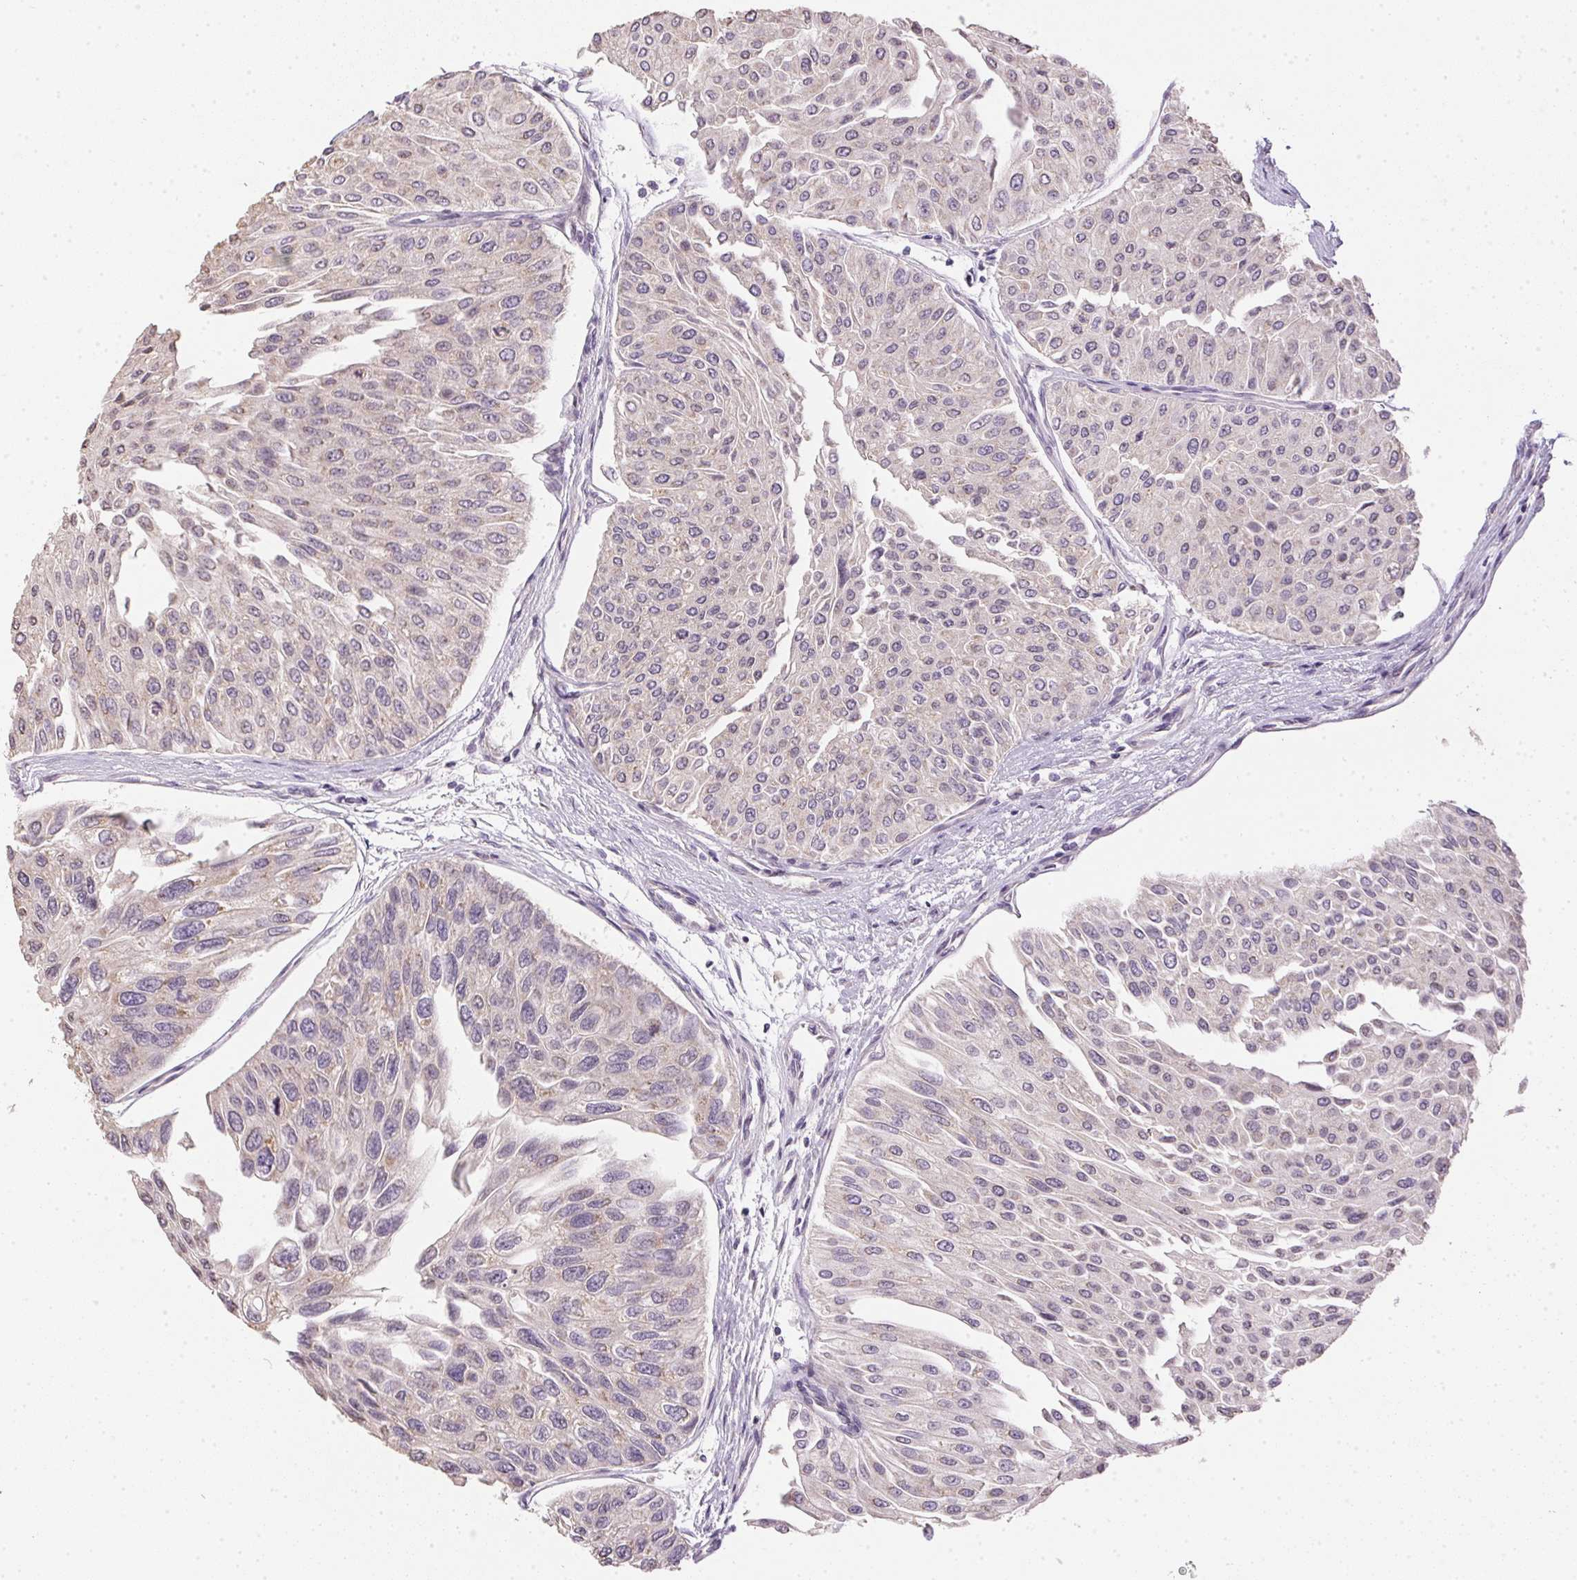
{"staining": {"intensity": "negative", "quantity": "none", "location": "none"}, "tissue": "urothelial cancer", "cell_type": "Tumor cells", "image_type": "cancer", "snomed": [{"axis": "morphology", "description": "Urothelial carcinoma, NOS"}, {"axis": "topography", "description": "Urinary bladder"}], "caption": "Immunohistochemistry of urothelial cancer demonstrates no staining in tumor cells.", "gene": "SPACA9", "patient": {"sex": "male", "age": 67}}